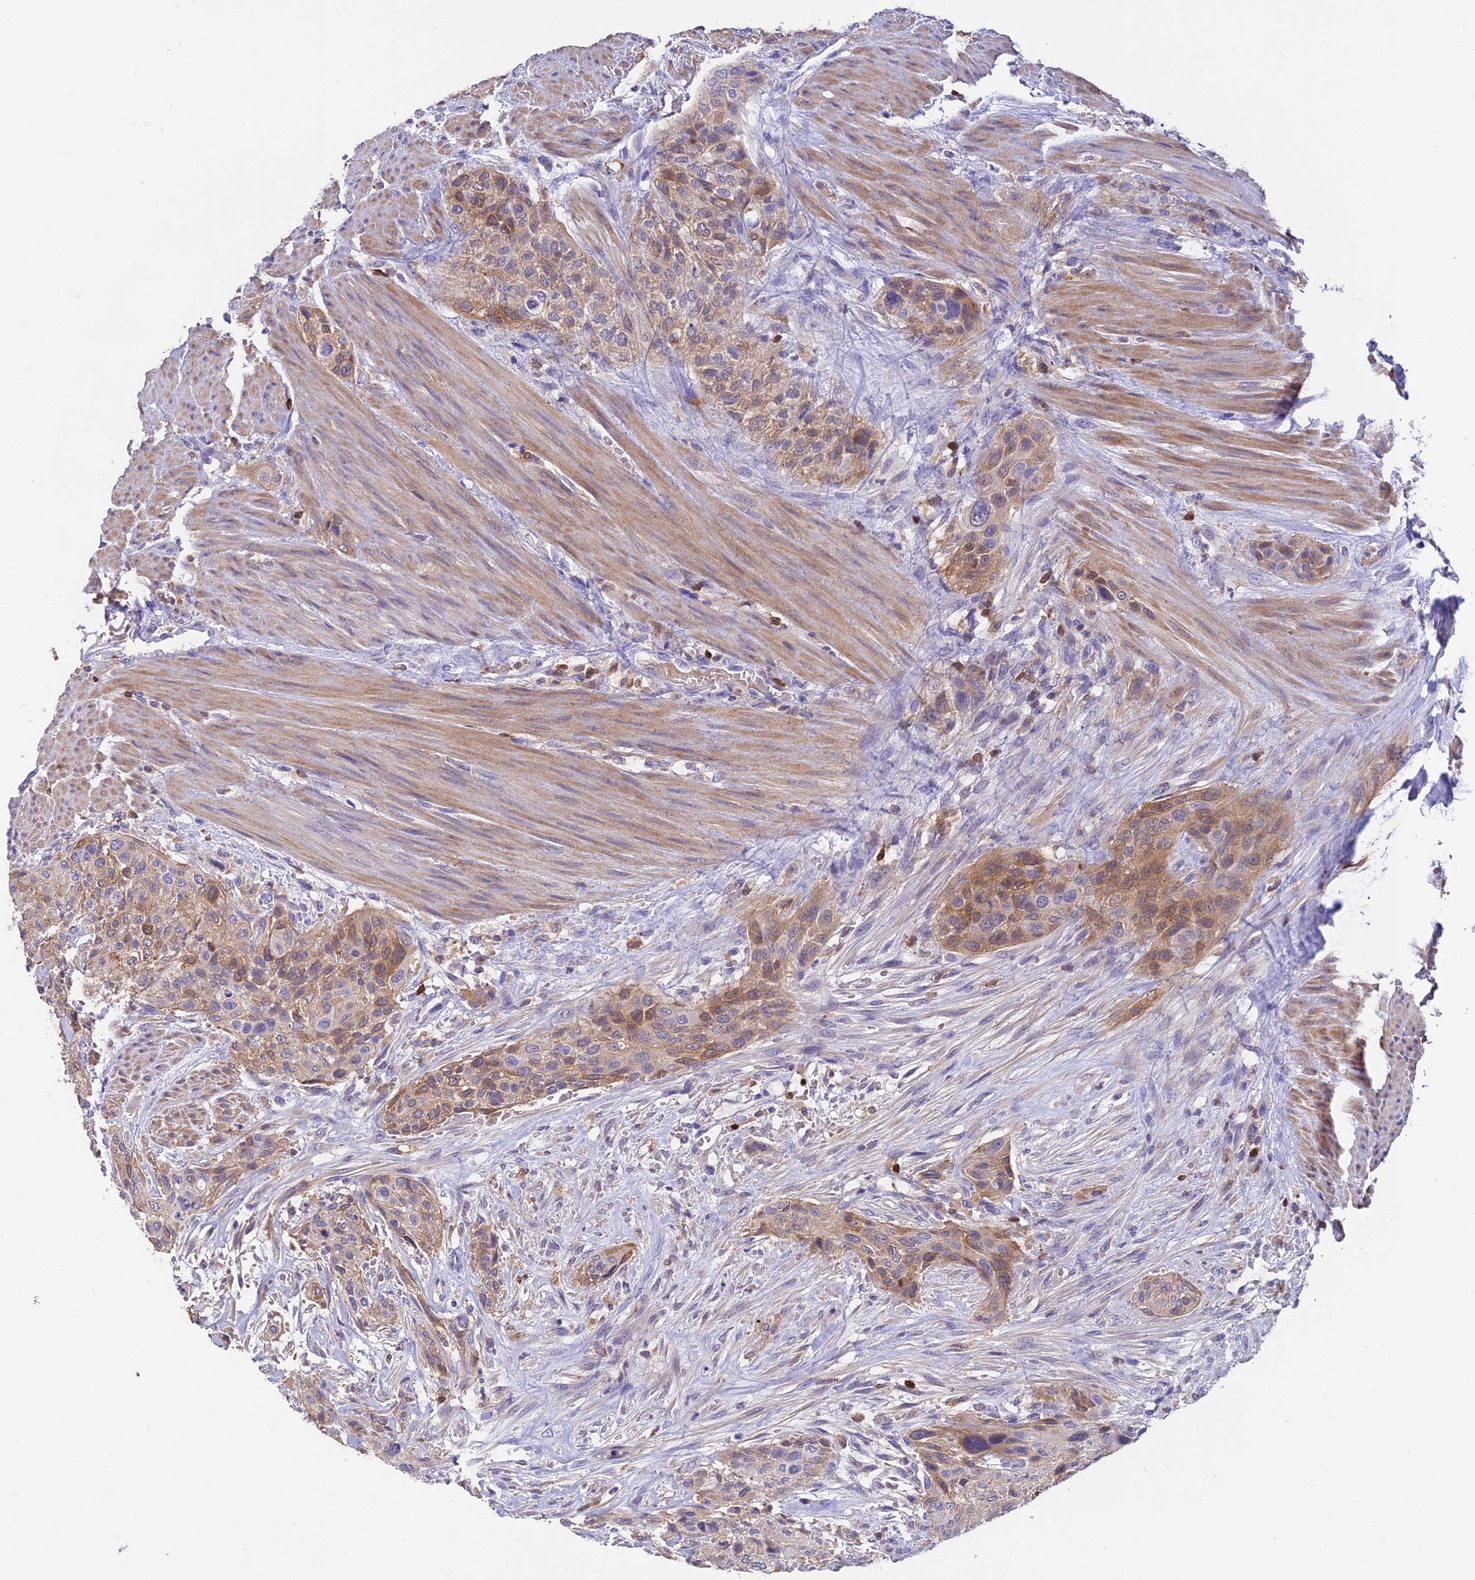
{"staining": {"intensity": "moderate", "quantity": "<25%", "location": "cytoplasmic/membranous"}, "tissue": "urothelial cancer", "cell_type": "Tumor cells", "image_type": "cancer", "snomed": [{"axis": "morphology", "description": "Urothelial carcinoma, High grade"}, {"axis": "topography", "description": "Urinary bladder"}], "caption": "IHC of high-grade urothelial carcinoma demonstrates low levels of moderate cytoplasmic/membranous positivity in approximately <25% of tumor cells.", "gene": "LPXN", "patient": {"sex": "male", "age": 35}}